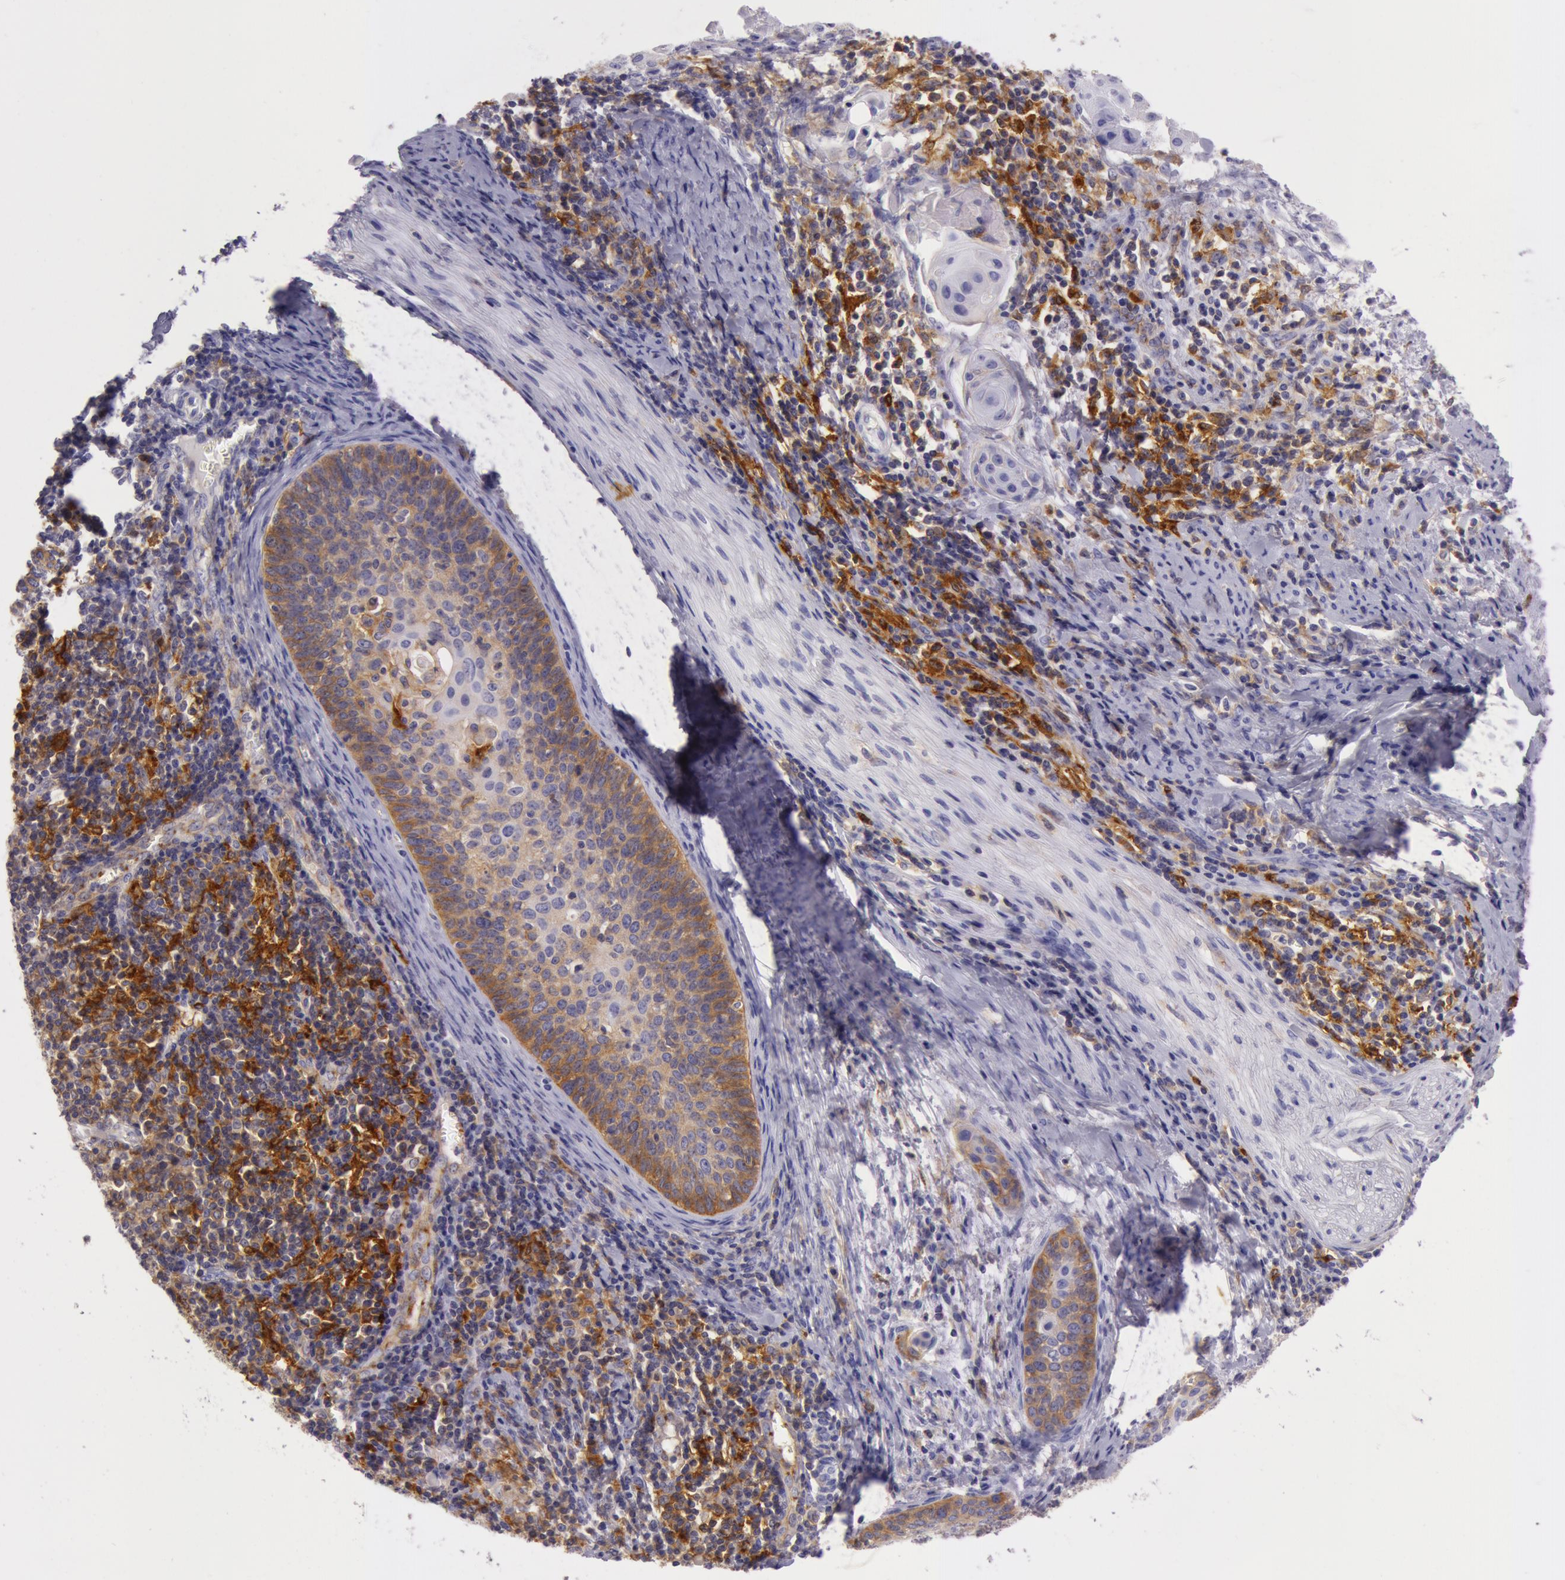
{"staining": {"intensity": "strong", "quantity": ">75%", "location": "cytoplasmic/membranous"}, "tissue": "cervical cancer", "cell_type": "Tumor cells", "image_type": "cancer", "snomed": [{"axis": "morphology", "description": "Squamous cell carcinoma, NOS"}, {"axis": "topography", "description": "Cervix"}], "caption": "High-magnification brightfield microscopy of cervical cancer (squamous cell carcinoma) stained with DAB (brown) and counterstained with hematoxylin (blue). tumor cells exhibit strong cytoplasmic/membranous staining is identified in about>75% of cells.", "gene": "LY75", "patient": {"sex": "female", "age": 33}}